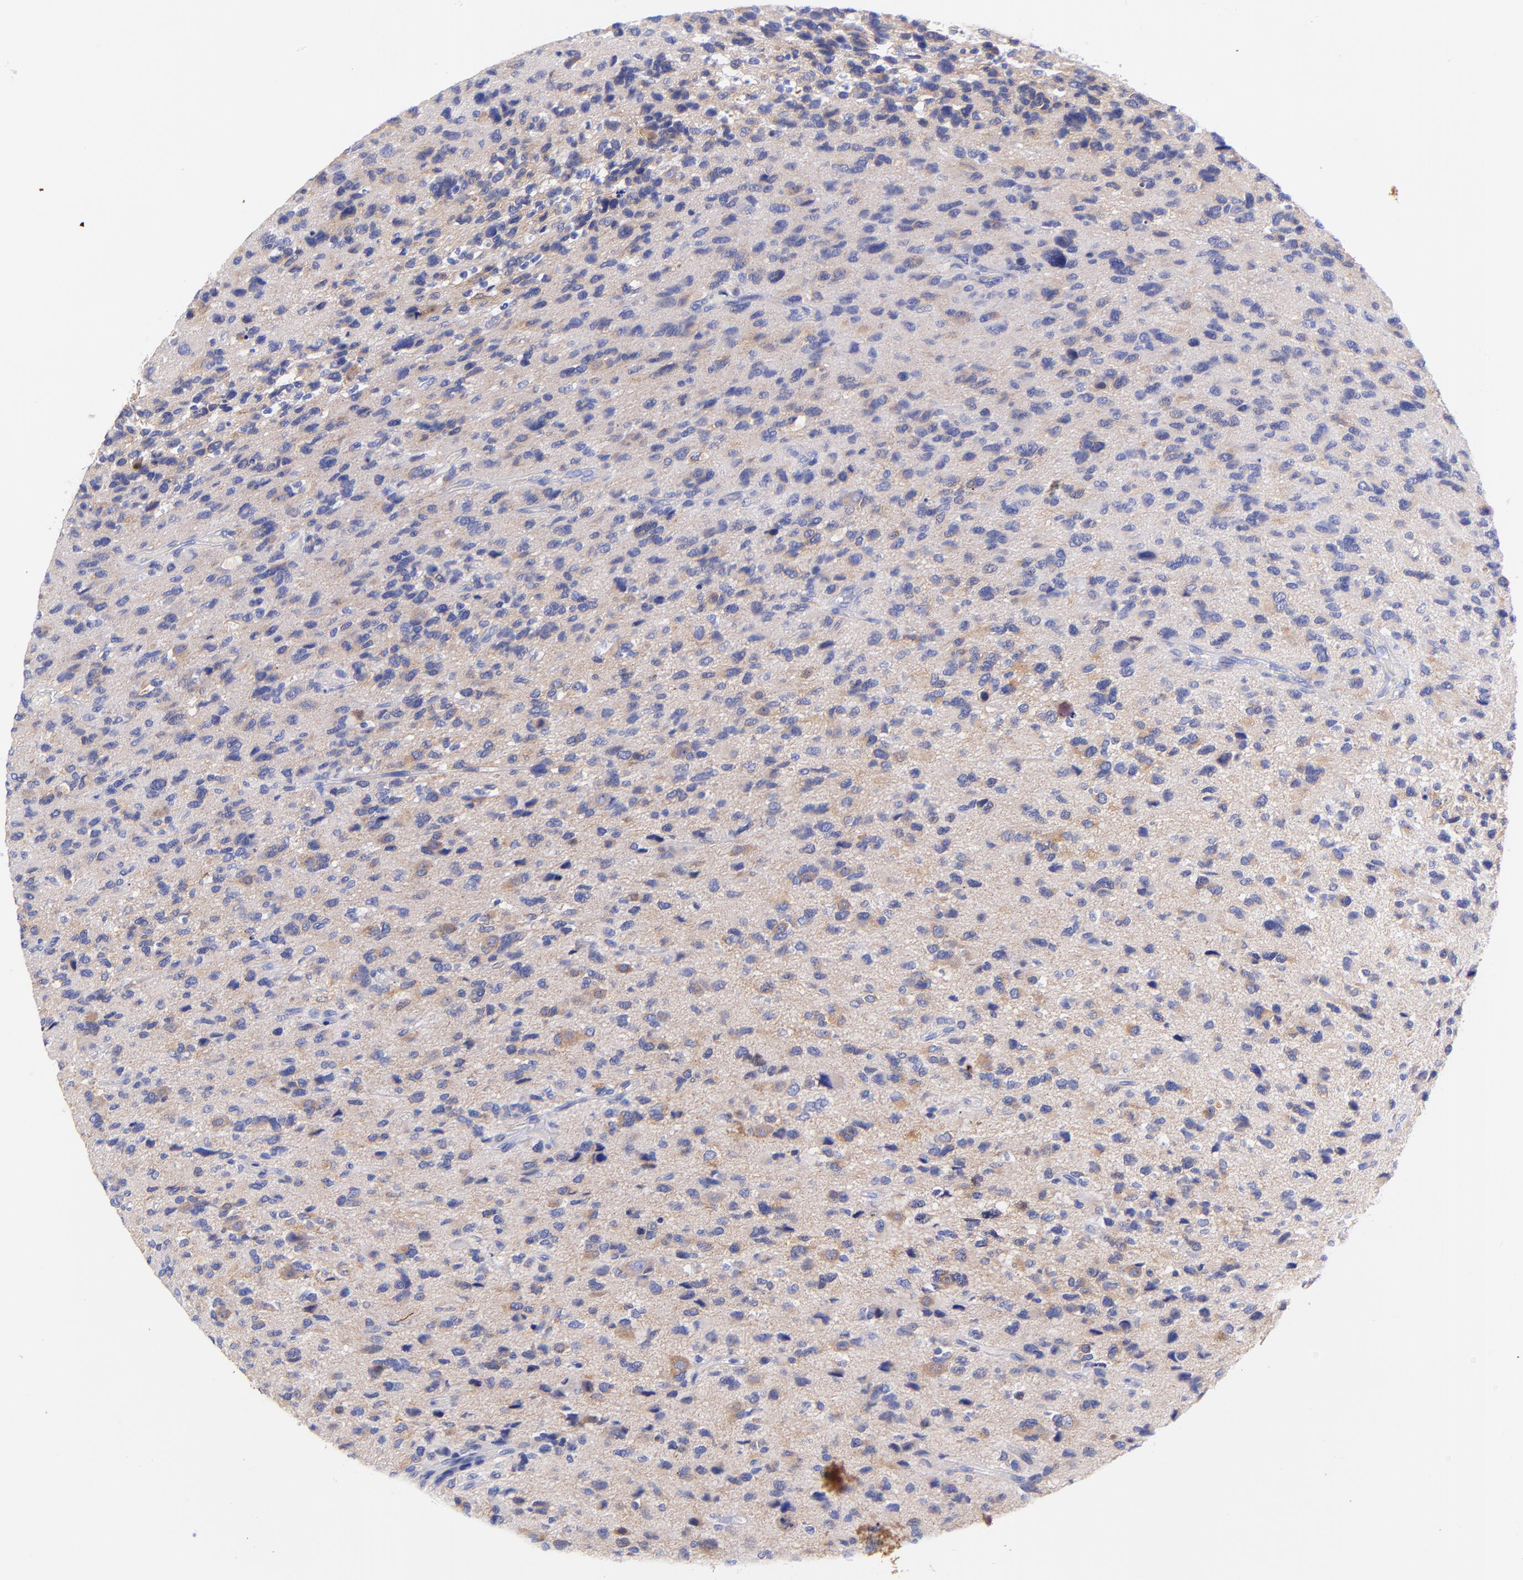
{"staining": {"intensity": "weak", "quantity": "25%-75%", "location": "cytoplasmic/membranous"}, "tissue": "glioma", "cell_type": "Tumor cells", "image_type": "cancer", "snomed": [{"axis": "morphology", "description": "Glioma, malignant, High grade"}, {"axis": "topography", "description": "Brain"}], "caption": "Approximately 25%-75% of tumor cells in glioma demonstrate weak cytoplasmic/membranous protein staining as visualized by brown immunohistochemical staining.", "gene": "GPHN", "patient": {"sex": "male", "age": 69}}